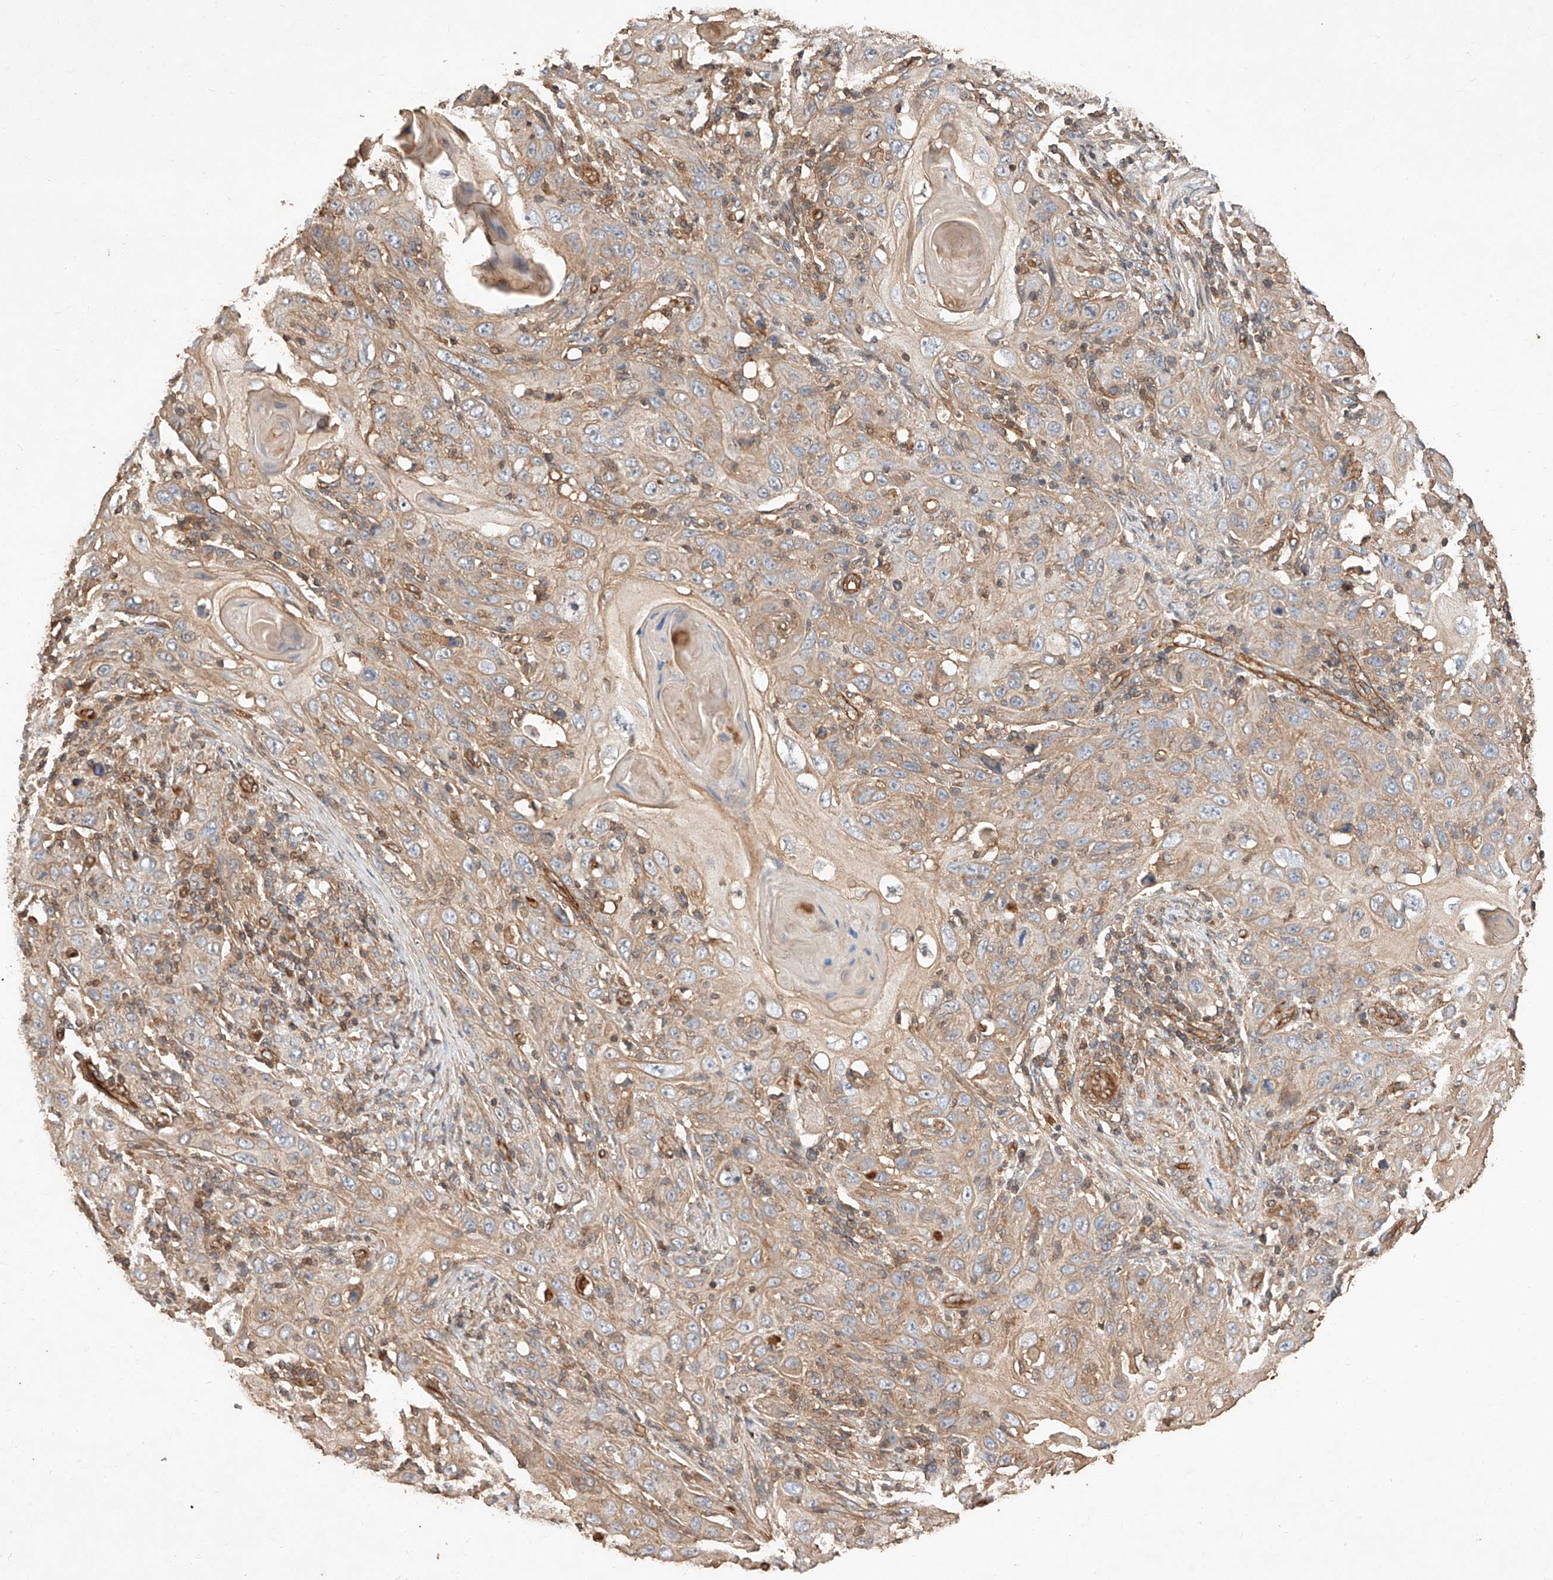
{"staining": {"intensity": "weak", "quantity": ">75%", "location": "cytoplasmic/membranous"}, "tissue": "skin cancer", "cell_type": "Tumor cells", "image_type": "cancer", "snomed": [{"axis": "morphology", "description": "Squamous cell carcinoma, NOS"}, {"axis": "topography", "description": "Skin"}], "caption": "Weak cytoplasmic/membranous protein positivity is present in about >75% of tumor cells in squamous cell carcinoma (skin).", "gene": "GHDC", "patient": {"sex": "female", "age": 88}}